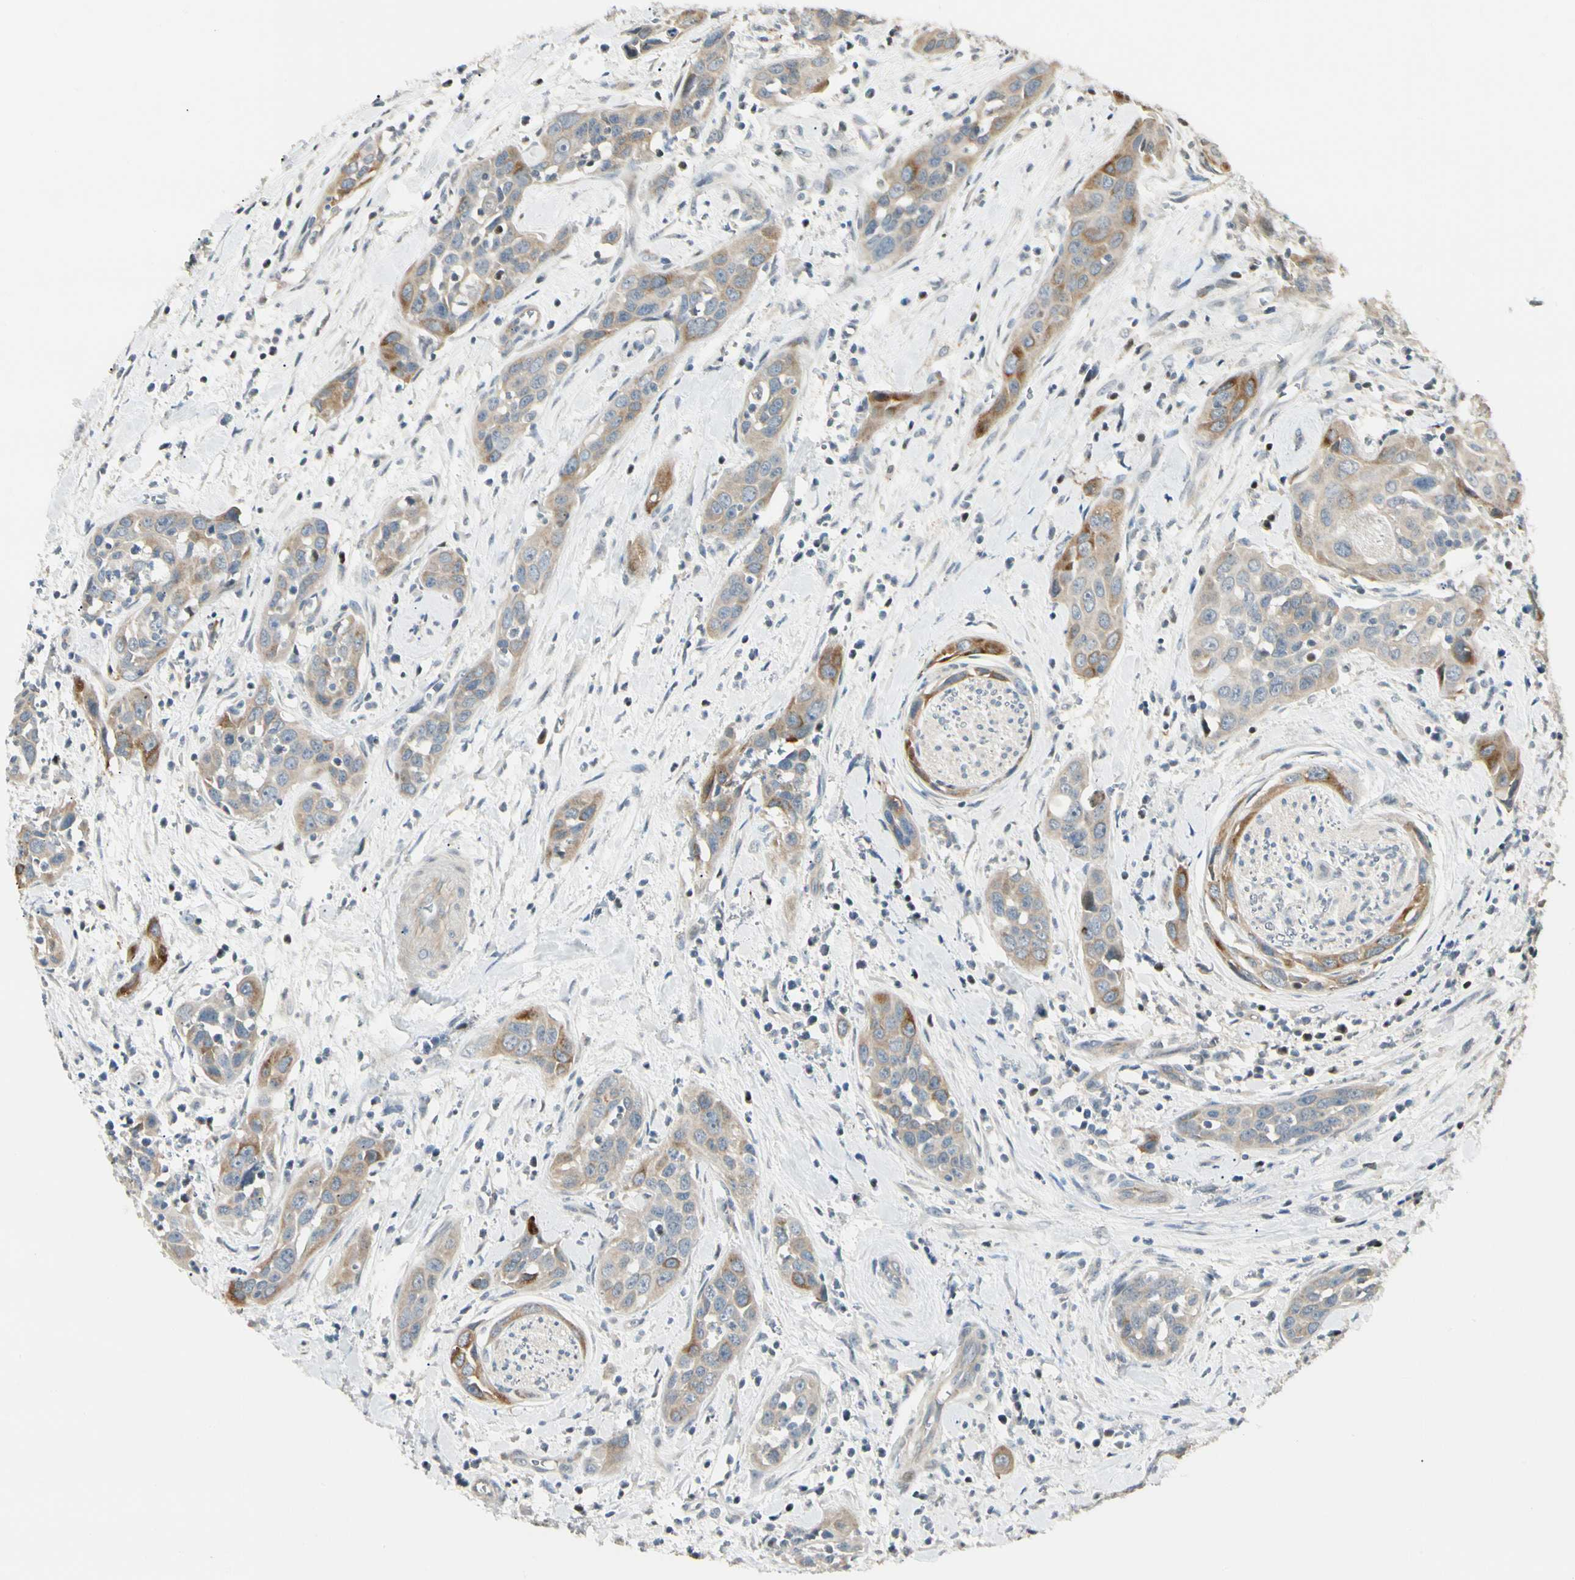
{"staining": {"intensity": "moderate", "quantity": ">75%", "location": "cytoplasmic/membranous"}, "tissue": "head and neck cancer", "cell_type": "Tumor cells", "image_type": "cancer", "snomed": [{"axis": "morphology", "description": "Squamous cell carcinoma, NOS"}, {"axis": "topography", "description": "Oral tissue"}, {"axis": "topography", "description": "Head-Neck"}], "caption": "IHC of human head and neck squamous cell carcinoma demonstrates medium levels of moderate cytoplasmic/membranous expression in approximately >75% of tumor cells. (DAB (3,3'-diaminobenzidine) IHC with brightfield microscopy, high magnification).", "gene": "P3H2", "patient": {"sex": "female", "age": 50}}